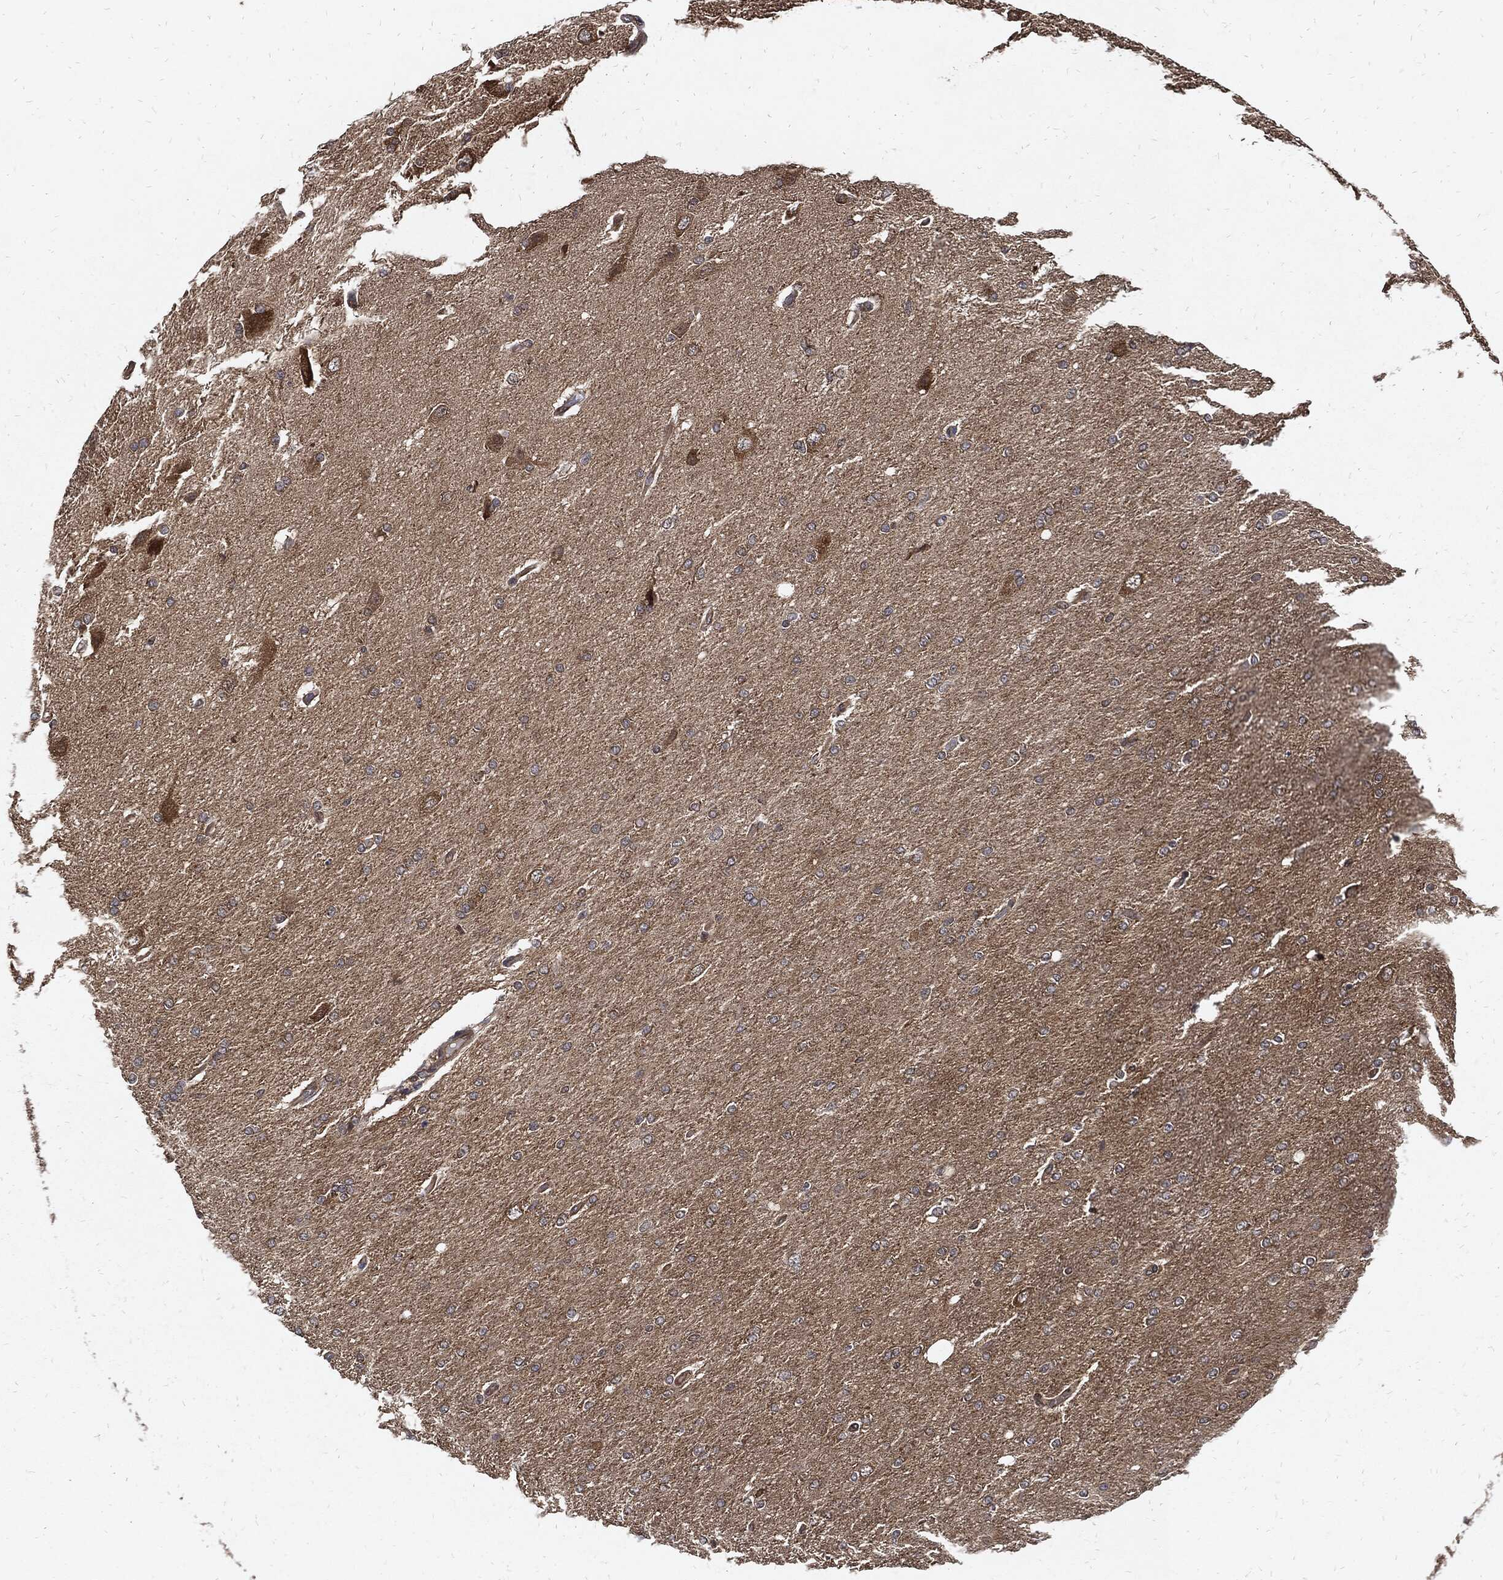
{"staining": {"intensity": "negative", "quantity": "none", "location": "none"}, "tissue": "glioma", "cell_type": "Tumor cells", "image_type": "cancer", "snomed": [{"axis": "morphology", "description": "Glioma, malignant, High grade"}, {"axis": "topography", "description": "Cerebral cortex"}], "caption": "The photomicrograph displays no significant positivity in tumor cells of glioma.", "gene": "DCTN1", "patient": {"sex": "male", "age": 70}}